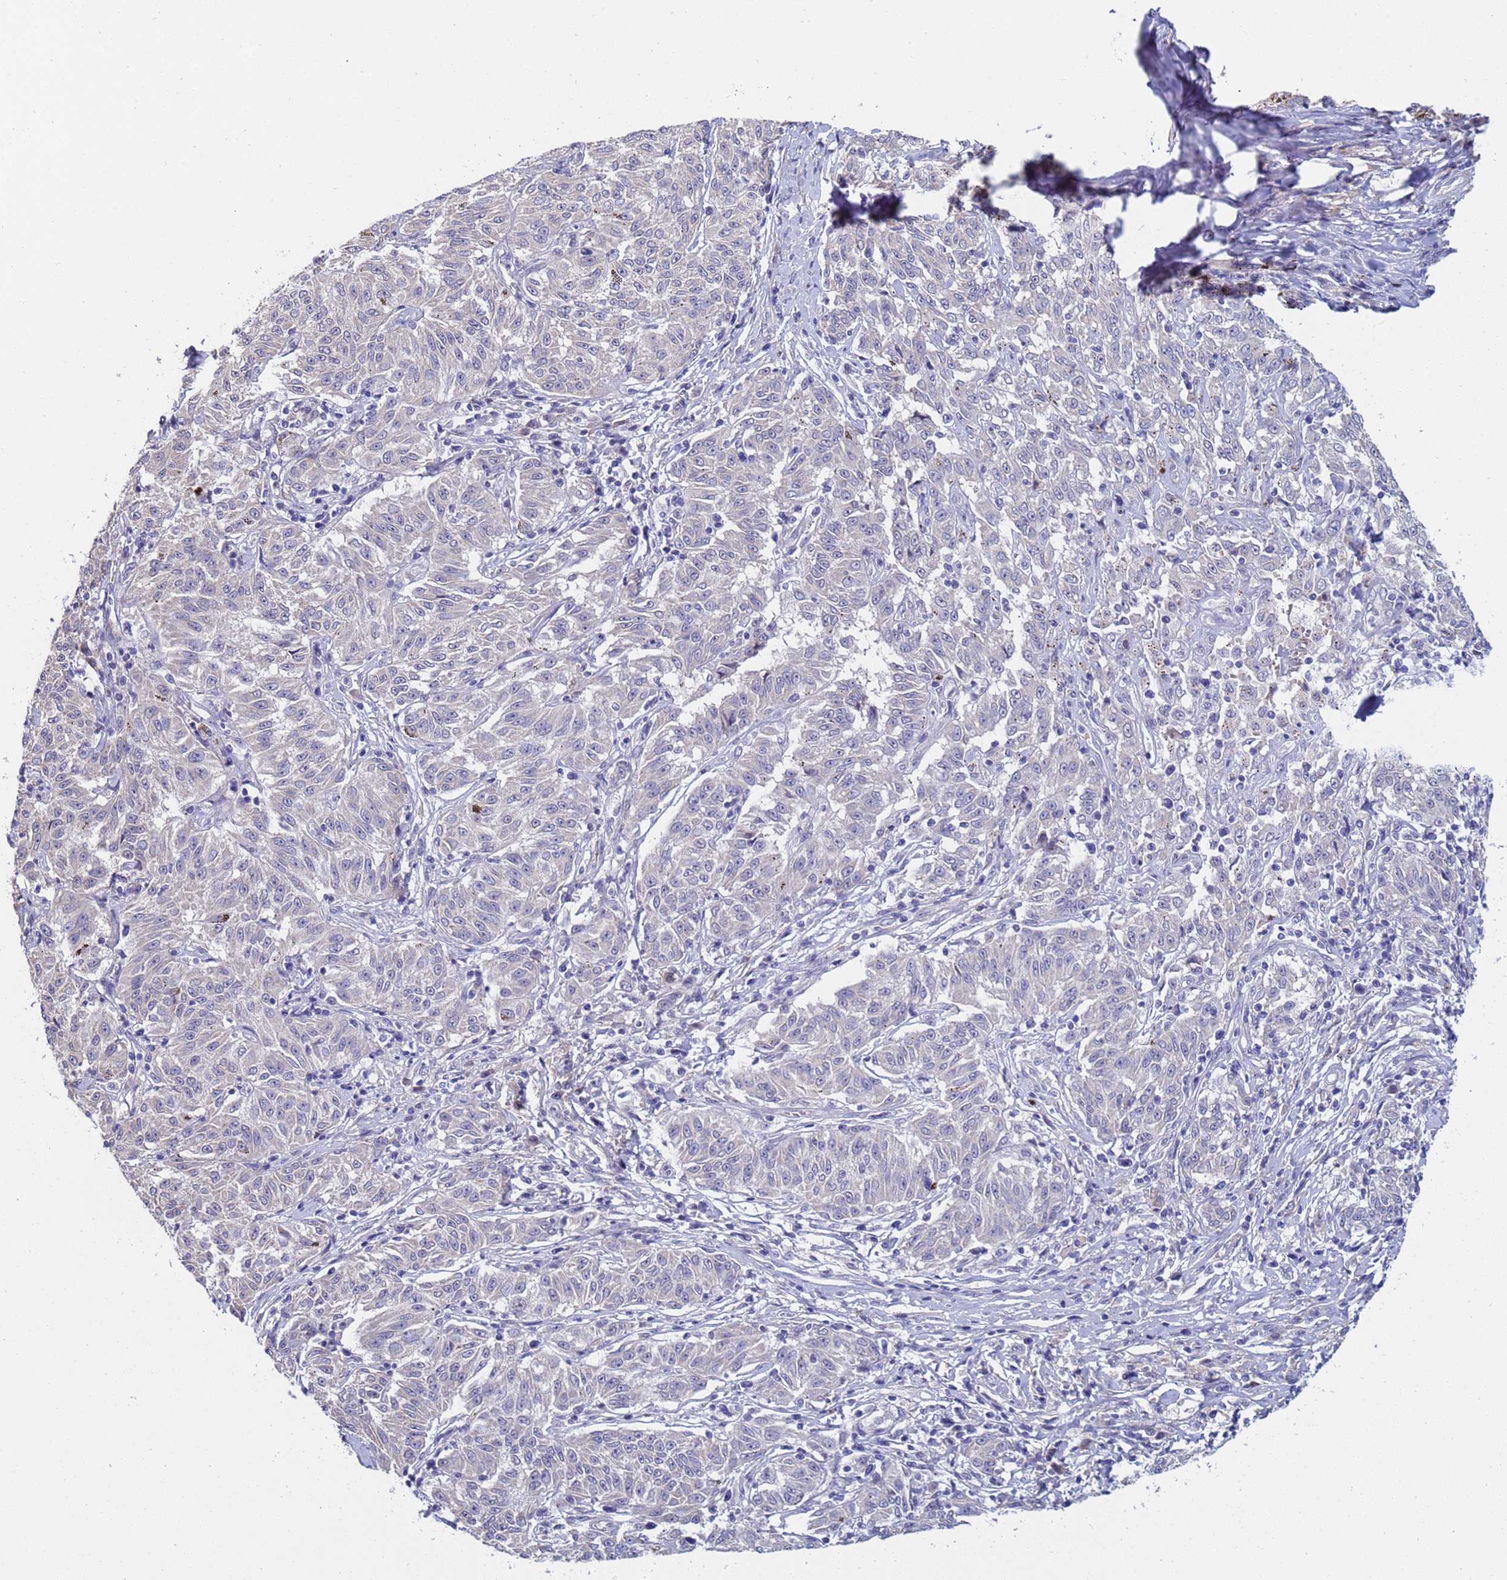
{"staining": {"intensity": "negative", "quantity": "none", "location": "none"}, "tissue": "melanoma", "cell_type": "Tumor cells", "image_type": "cancer", "snomed": [{"axis": "morphology", "description": "Malignant melanoma, NOS"}, {"axis": "topography", "description": "Skin"}], "caption": "Tumor cells are negative for brown protein staining in malignant melanoma.", "gene": "IHO1", "patient": {"sex": "female", "age": 72}}